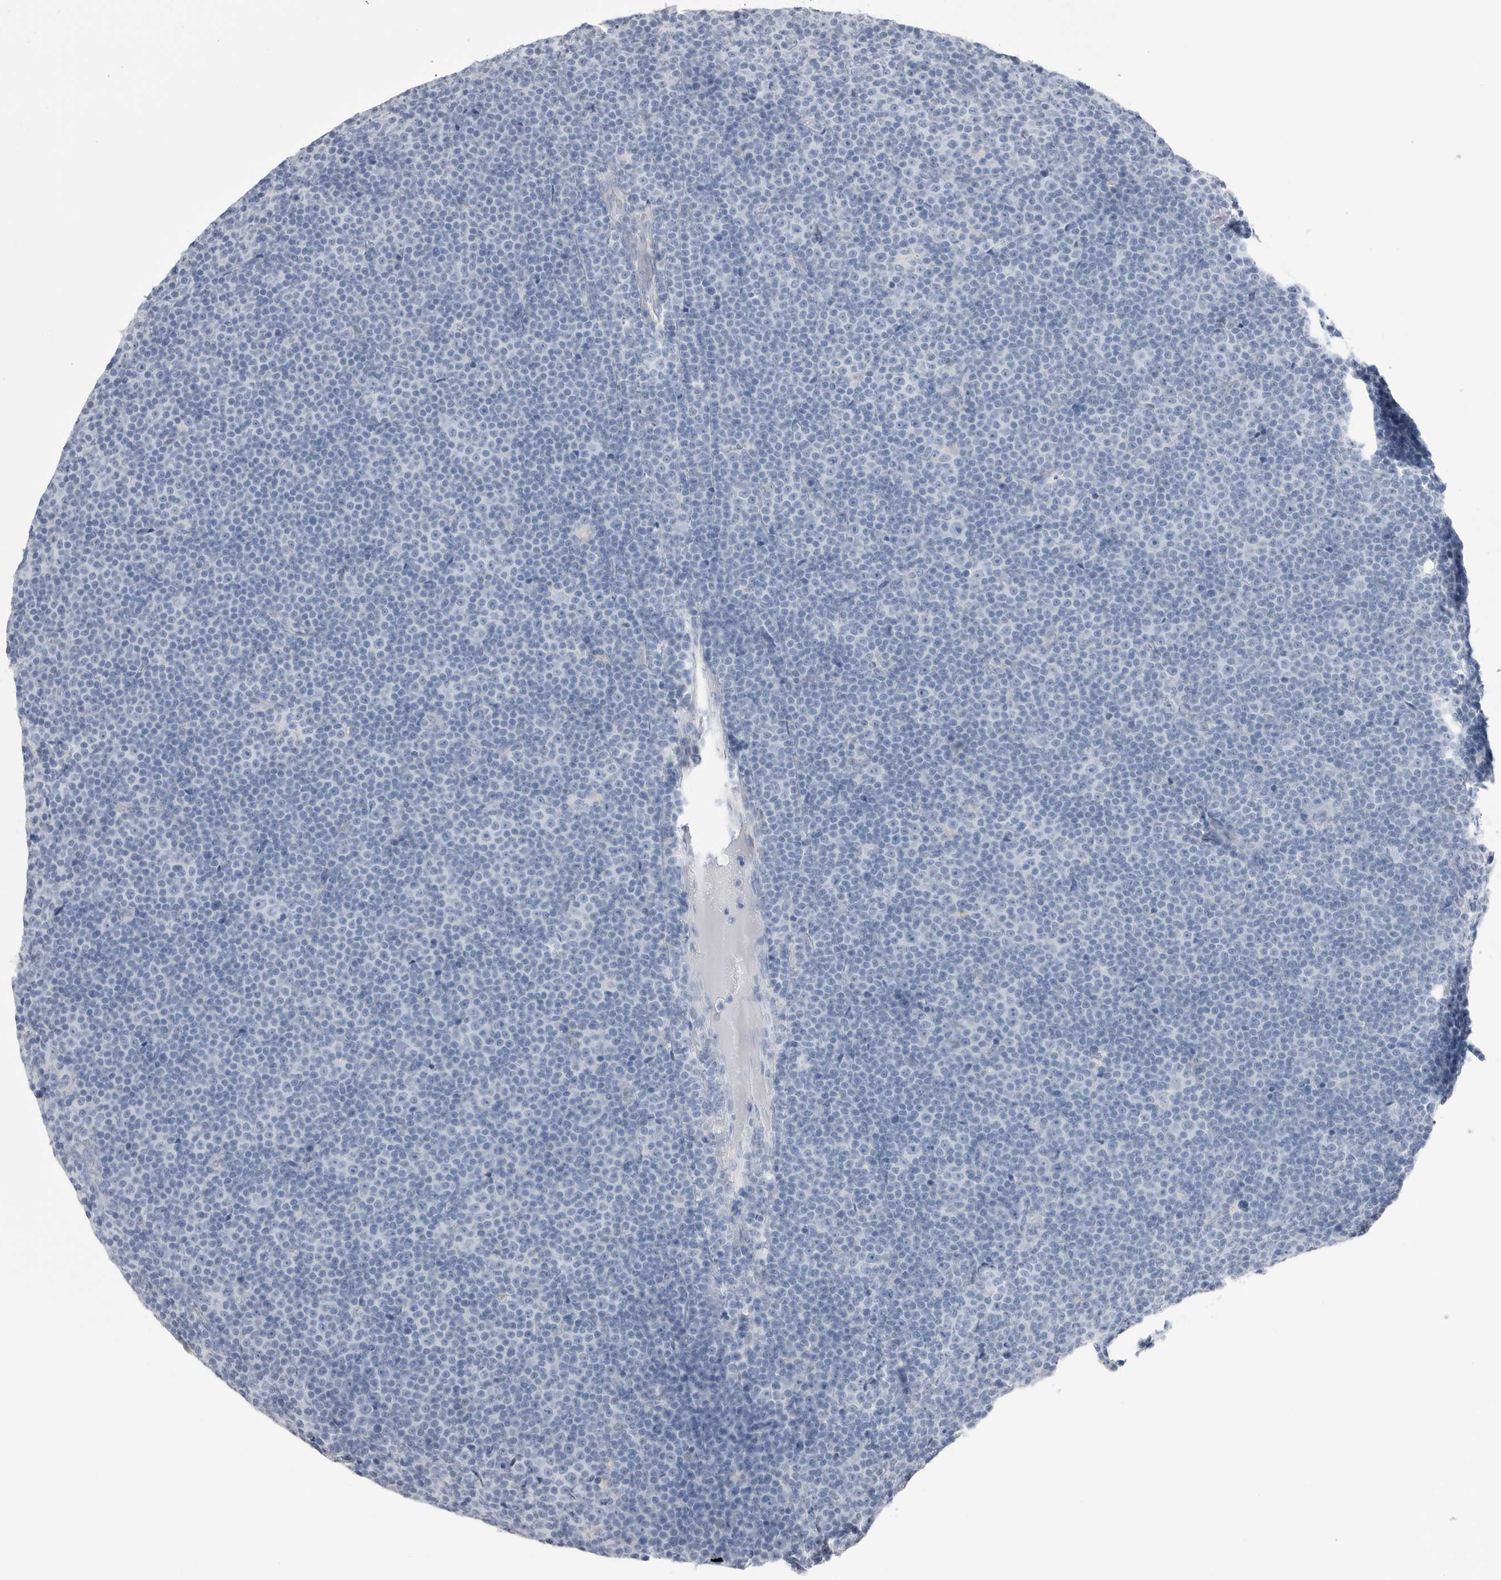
{"staining": {"intensity": "negative", "quantity": "none", "location": "none"}, "tissue": "lymphoma", "cell_type": "Tumor cells", "image_type": "cancer", "snomed": [{"axis": "morphology", "description": "Malignant lymphoma, non-Hodgkin's type, Low grade"}, {"axis": "topography", "description": "Lymph node"}], "caption": "This is an immunohistochemistry (IHC) image of human malignant lymphoma, non-Hodgkin's type (low-grade). There is no expression in tumor cells.", "gene": "ABHD12", "patient": {"sex": "female", "age": 67}}